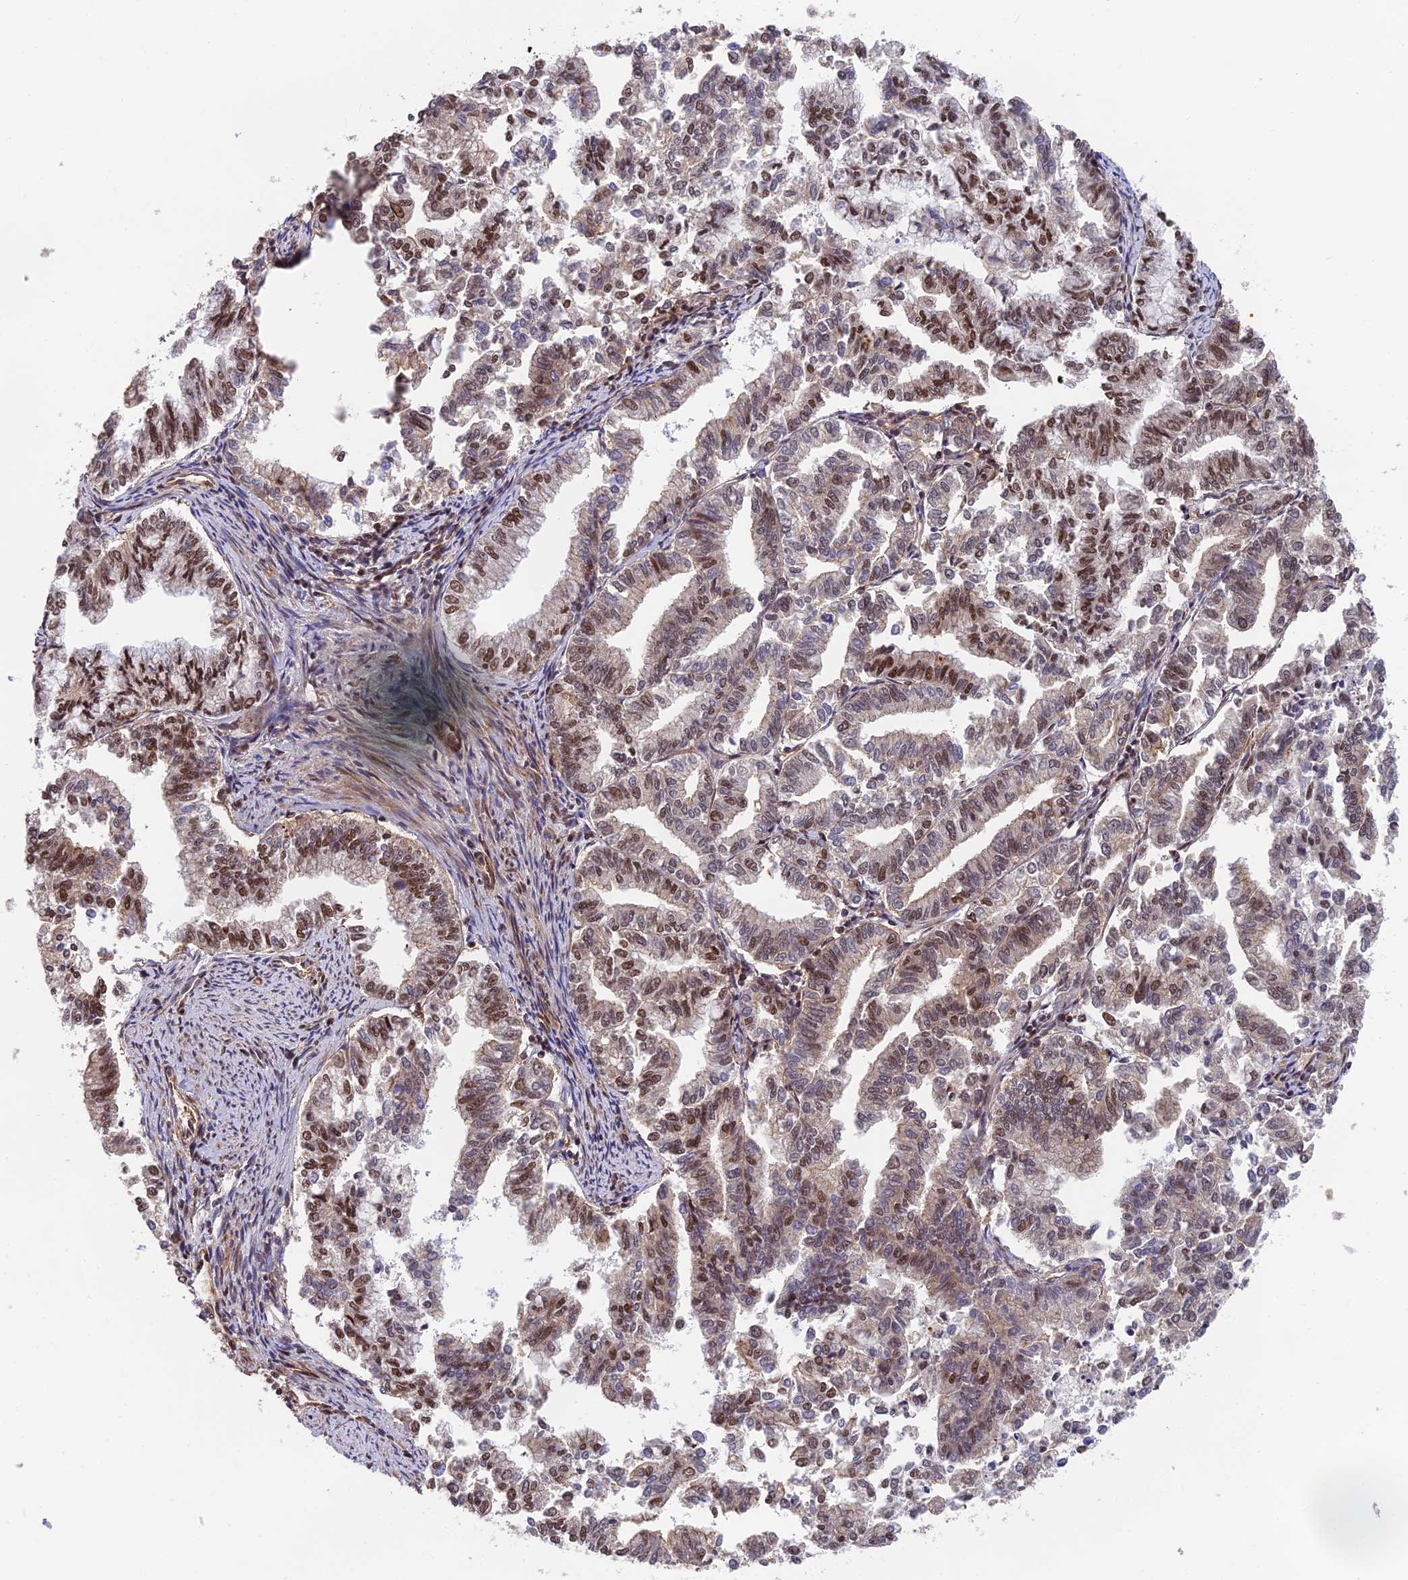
{"staining": {"intensity": "moderate", "quantity": "25%-75%", "location": "nuclear"}, "tissue": "endometrial cancer", "cell_type": "Tumor cells", "image_type": "cancer", "snomed": [{"axis": "morphology", "description": "Adenocarcinoma, NOS"}, {"axis": "topography", "description": "Endometrium"}], "caption": "Brown immunohistochemical staining in human endometrial adenocarcinoma reveals moderate nuclear staining in approximately 25%-75% of tumor cells.", "gene": "OSBPL1A", "patient": {"sex": "female", "age": 79}}